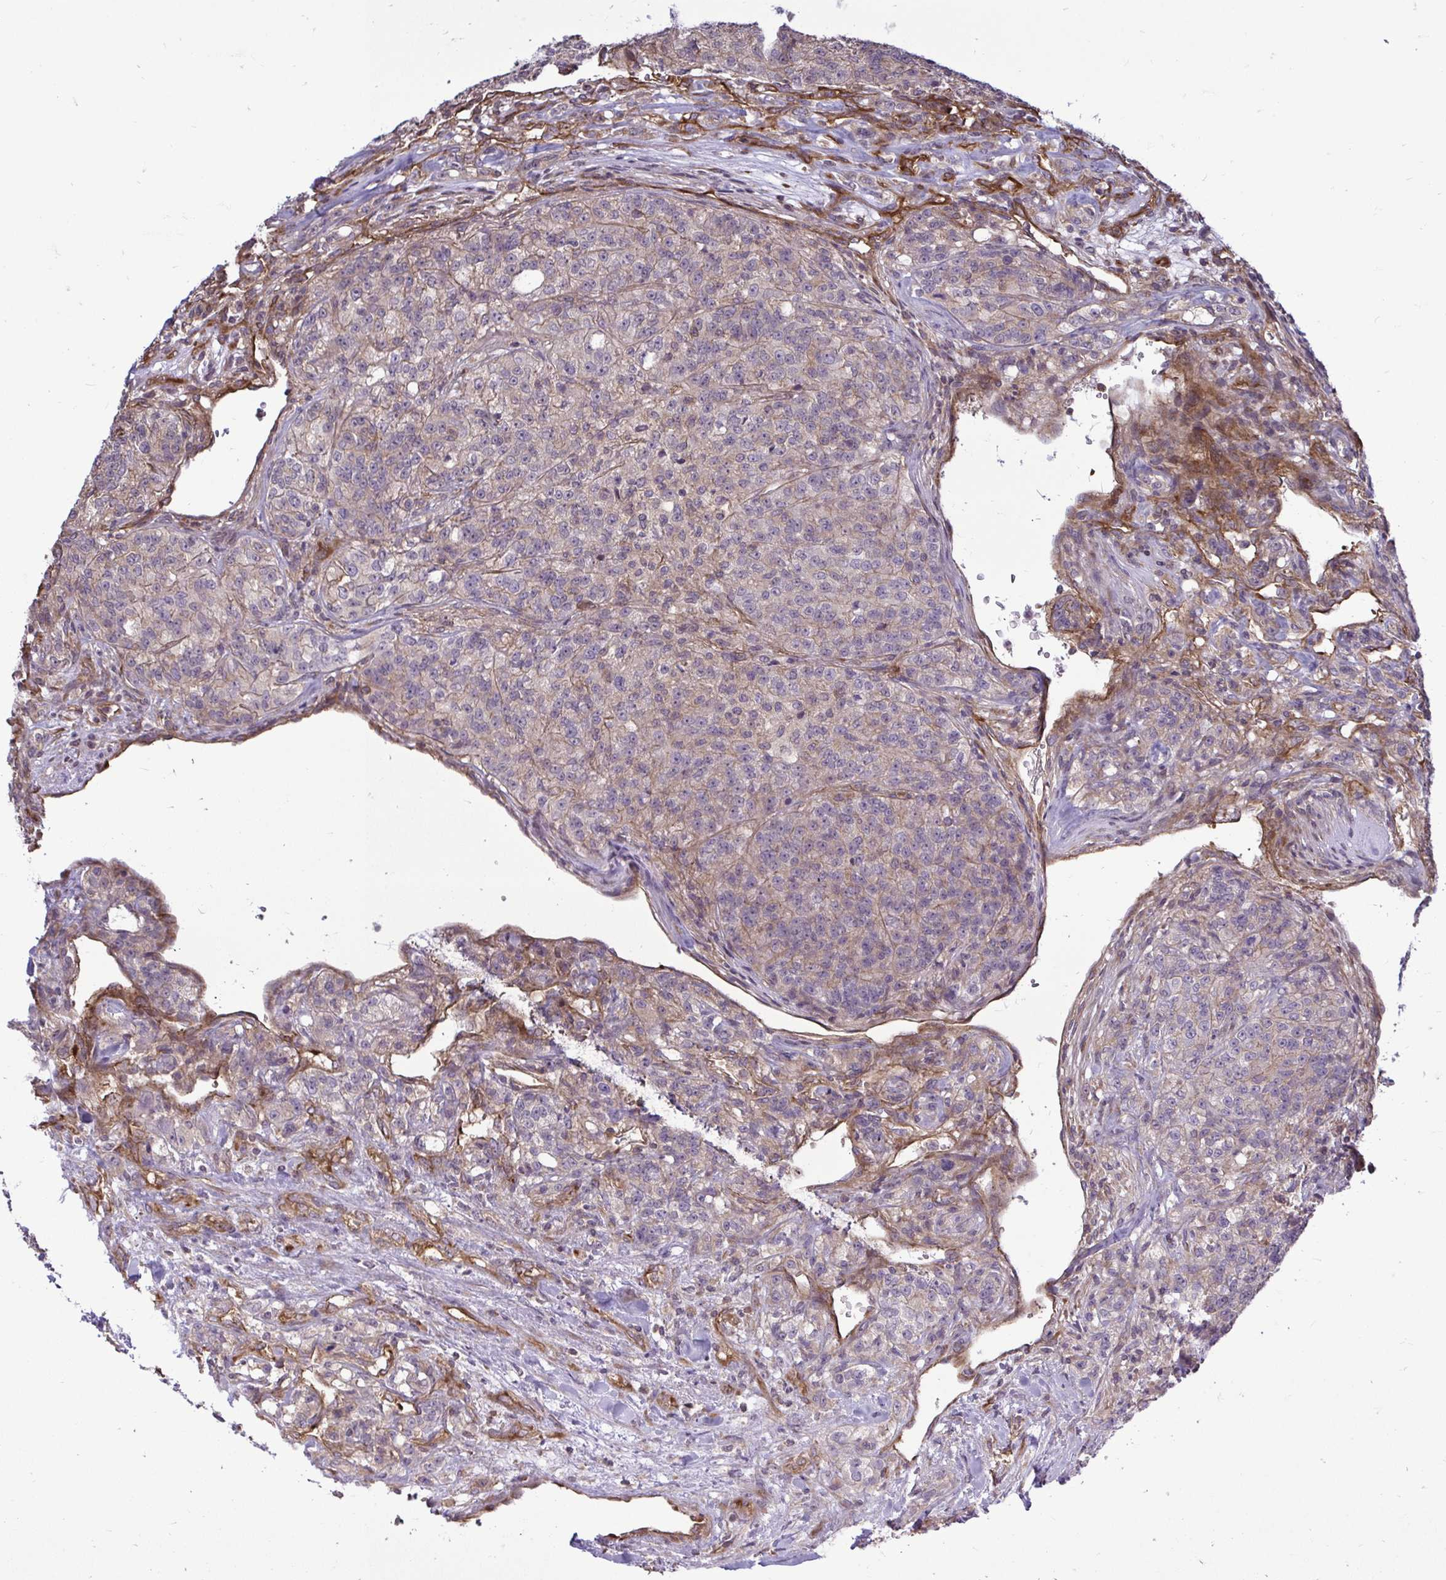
{"staining": {"intensity": "weak", "quantity": "25%-75%", "location": "cytoplasmic/membranous"}, "tissue": "renal cancer", "cell_type": "Tumor cells", "image_type": "cancer", "snomed": [{"axis": "morphology", "description": "Adenocarcinoma, NOS"}, {"axis": "topography", "description": "Kidney"}], "caption": "This is an image of immunohistochemistry (IHC) staining of adenocarcinoma (renal), which shows weak positivity in the cytoplasmic/membranous of tumor cells.", "gene": "FUT10", "patient": {"sex": "female", "age": 63}}